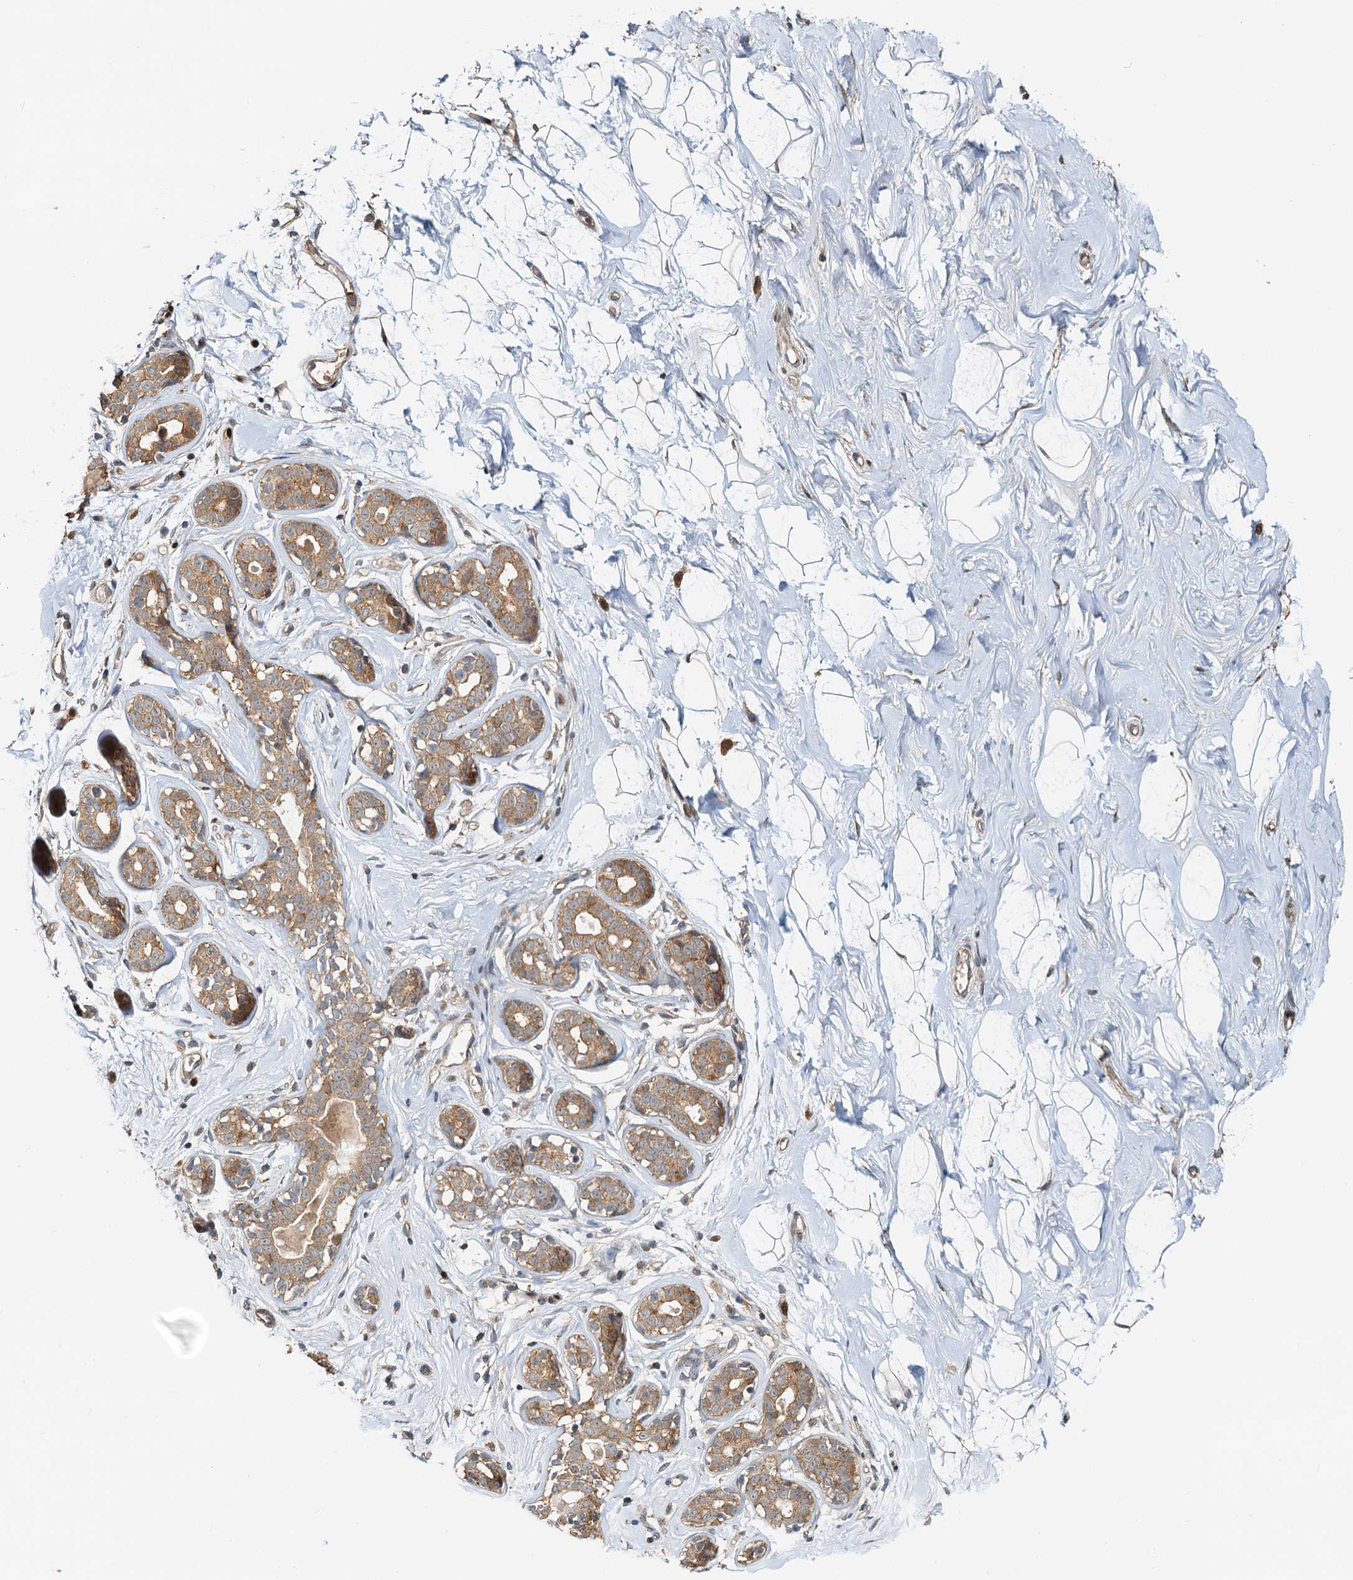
{"staining": {"intensity": "weak", "quantity": "25%-75%", "location": "cytoplasmic/membranous"}, "tissue": "breast", "cell_type": "Adipocytes", "image_type": "normal", "snomed": [{"axis": "morphology", "description": "Normal tissue, NOS"}, {"axis": "morphology", "description": "Adenoma, NOS"}, {"axis": "topography", "description": "Breast"}], "caption": "An IHC image of unremarkable tissue is shown. Protein staining in brown highlights weak cytoplasmic/membranous positivity in breast within adipocytes.", "gene": "TOLLIP", "patient": {"sex": "female", "age": 23}}